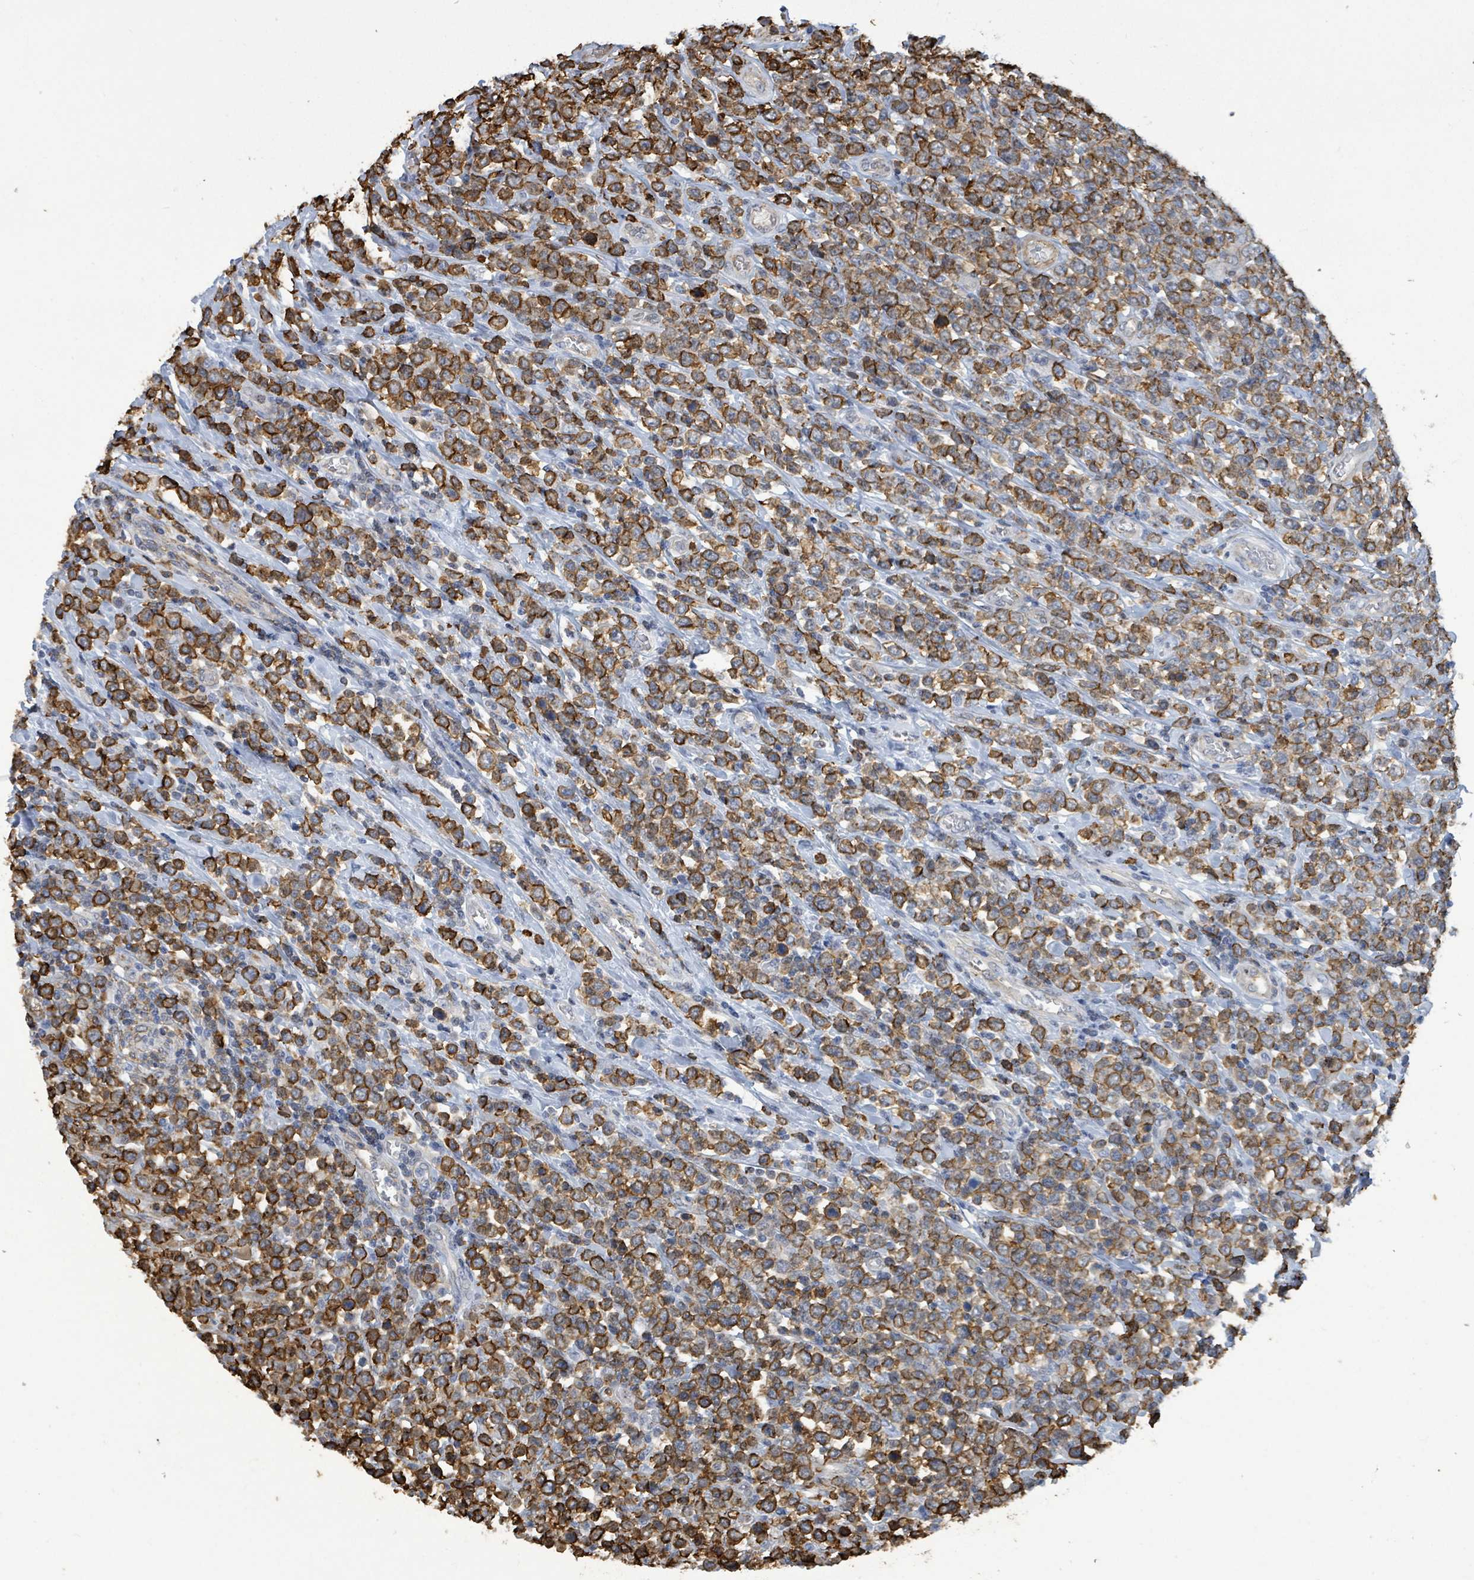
{"staining": {"intensity": "strong", "quantity": ">75%", "location": "cytoplasmic/membranous"}, "tissue": "lymphoma", "cell_type": "Tumor cells", "image_type": "cancer", "snomed": [{"axis": "morphology", "description": "Malignant lymphoma, non-Hodgkin's type, High grade"}, {"axis": "topography", "description": "Soft tissue"}], "caption": "The immunohistochemical stain labels strong cytoplasmic/membranous staining in tumor cells of high-grade malignant lymphoma, non-Hodgkin's type tissue.", "gene": "PRKRIP1", "patient": {"sex": "female", "age": 56}}